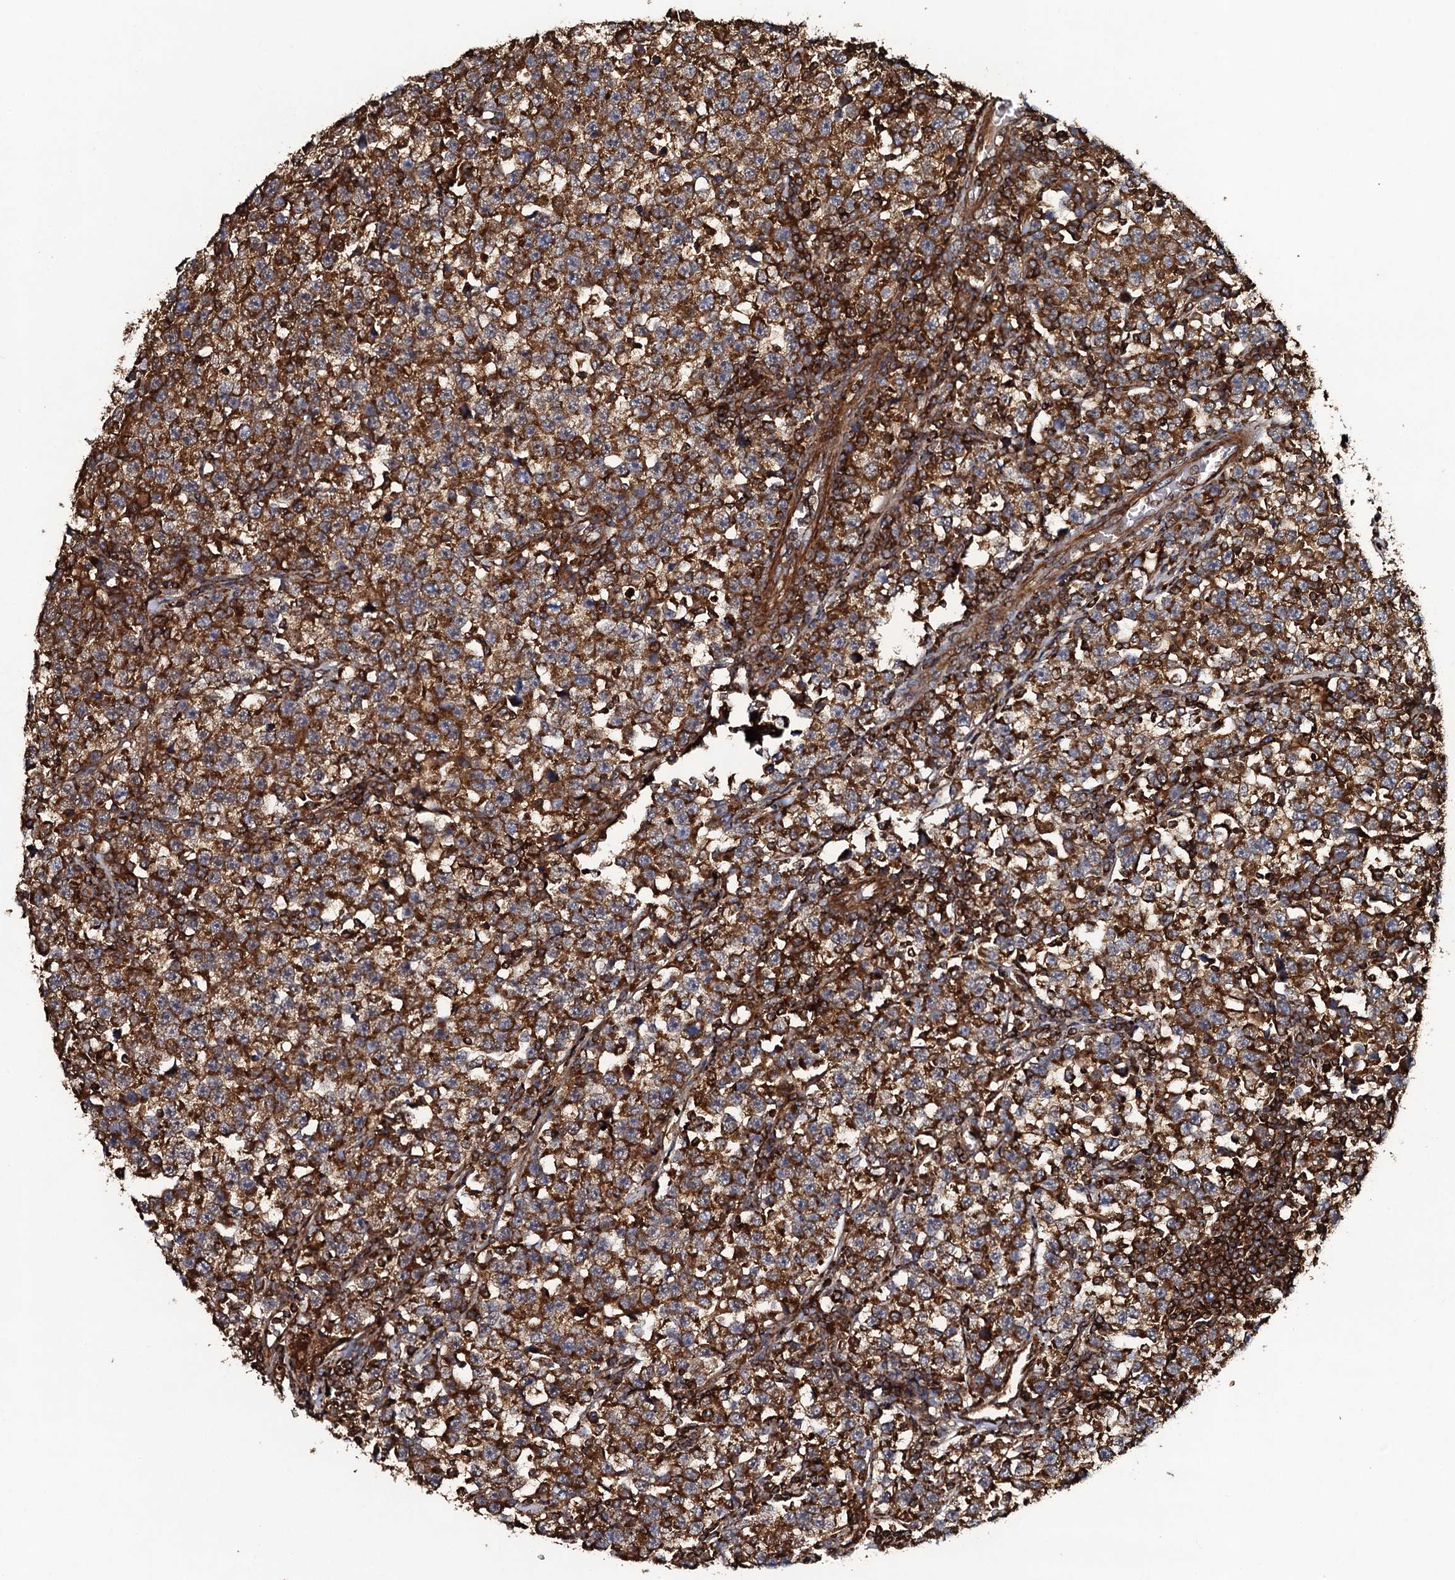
{"staining": {"intensity": "strong", "quantity": ">75%", "location": "cytoplasmic/membranous"}, "tissue": "testis cancer", "cell_type": "Tumor cells", "image_type": "cancer", "snomed": [{"axis": "morphology", "description": "Normal tissue, NOS"}, {"axis": "morphology", "description": "Seminoma, NOS"}, {"axis": "topography", "description": "Testis"}], "caption": "High-magnification brightfield microscopy of testis cancer stained with DAB (3,3'-diaminobenzidine) (brown) and counterstained with hematoxylin (blue). tumor cells exhibit strong cytoplasmic/membranous expression is present in about>75% of cells. (DAB (3,3'-diaminobenzidine) IHC with brightfield microscopy, high magnification).", "gene": "VWA8", "patient": {"sex": "male", "age": 43}}